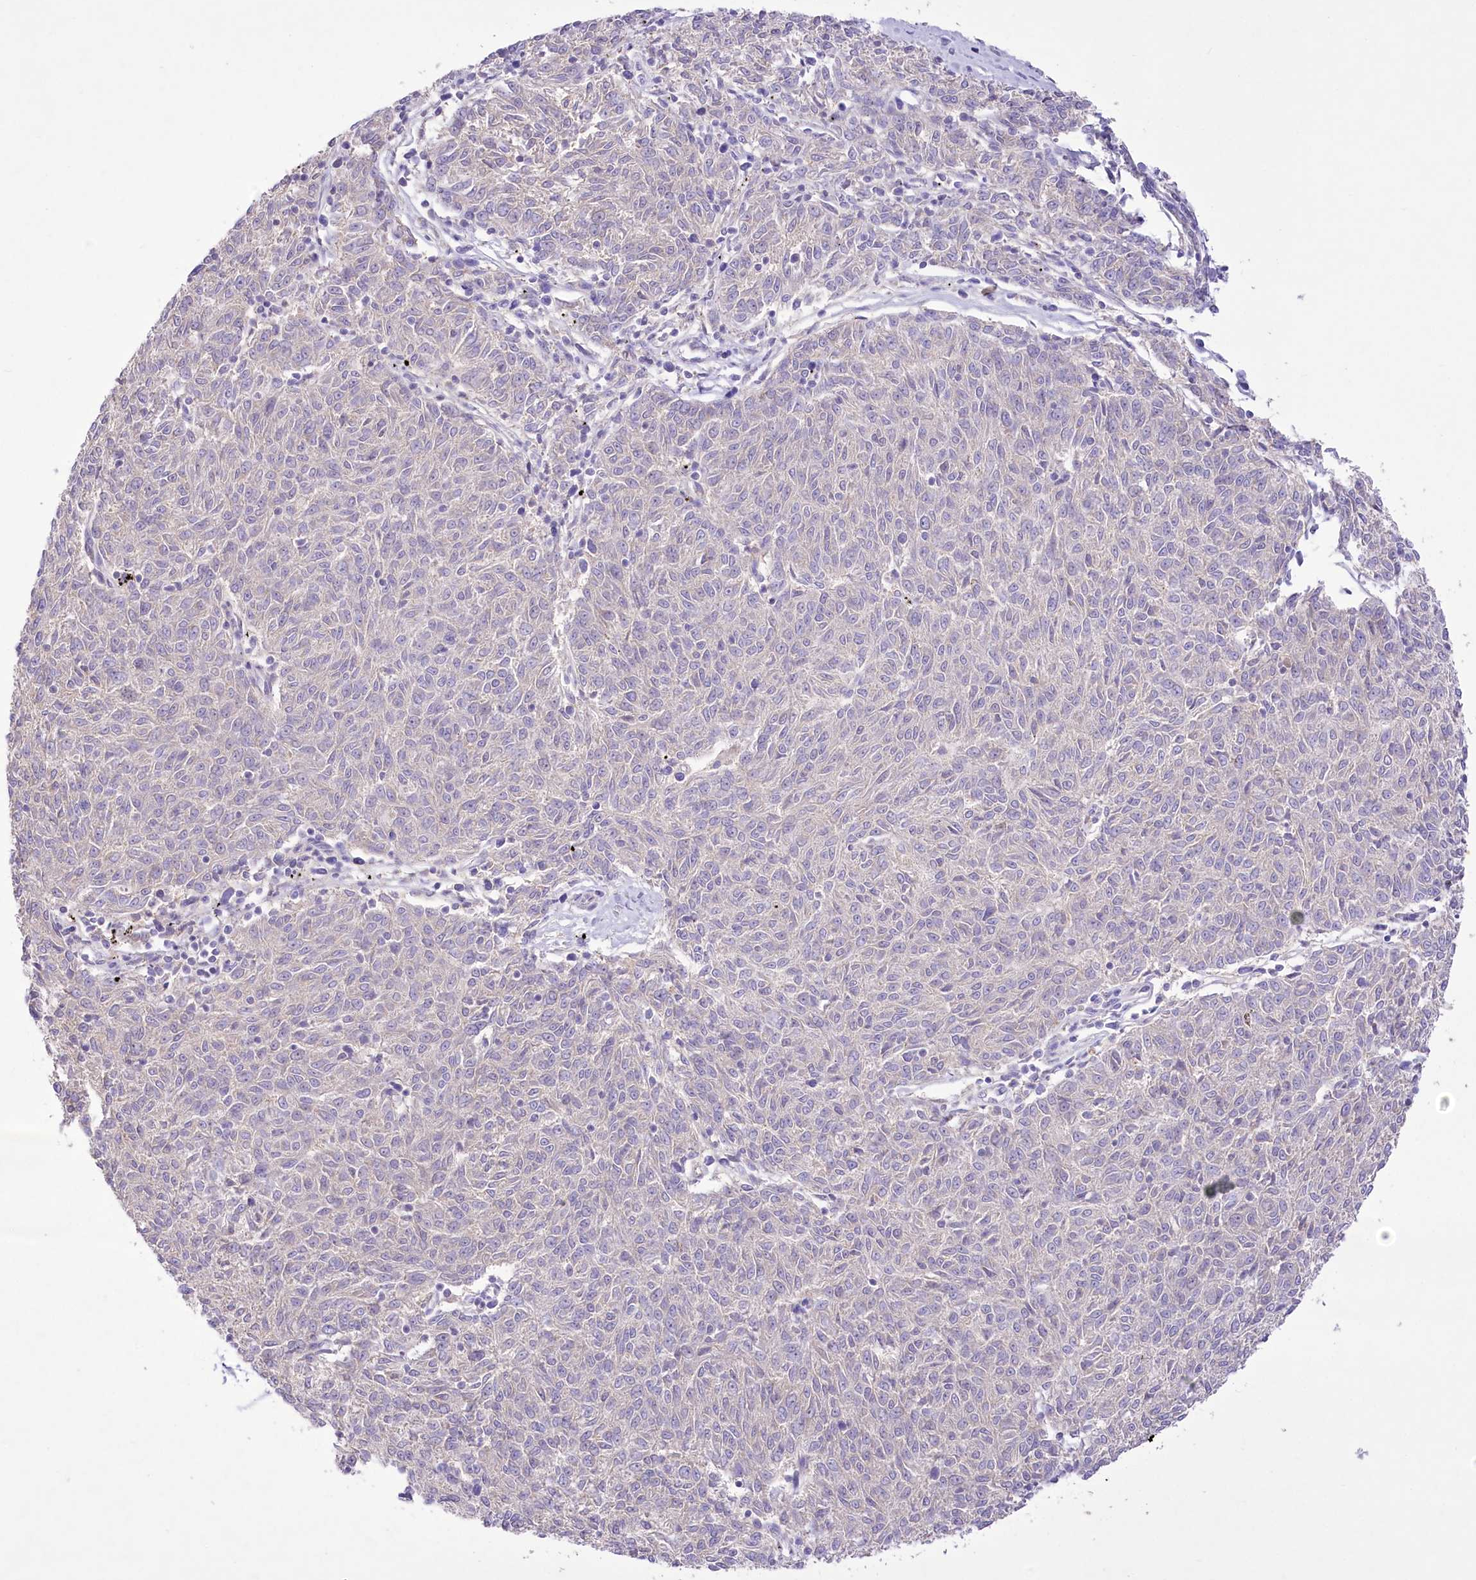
{"staining": {"intensity": "negative", "quantity": "none", "location": "none"}, "tissue": "melanoma", "cell_type": "Tumor cells", "image_type": "cancer", "snomed": [{"axis": "morphology", "description": "Malignant melanoma, NOS"}, {"axis": "topography", "description": "Skin"}], "caption": "Malignant melanoma stained for a protein using immunohistochemistry (IHC) shows no positivity tumor cells.", "gene": "PRSS53", "patient": {"sex": "female", "age": 72}}